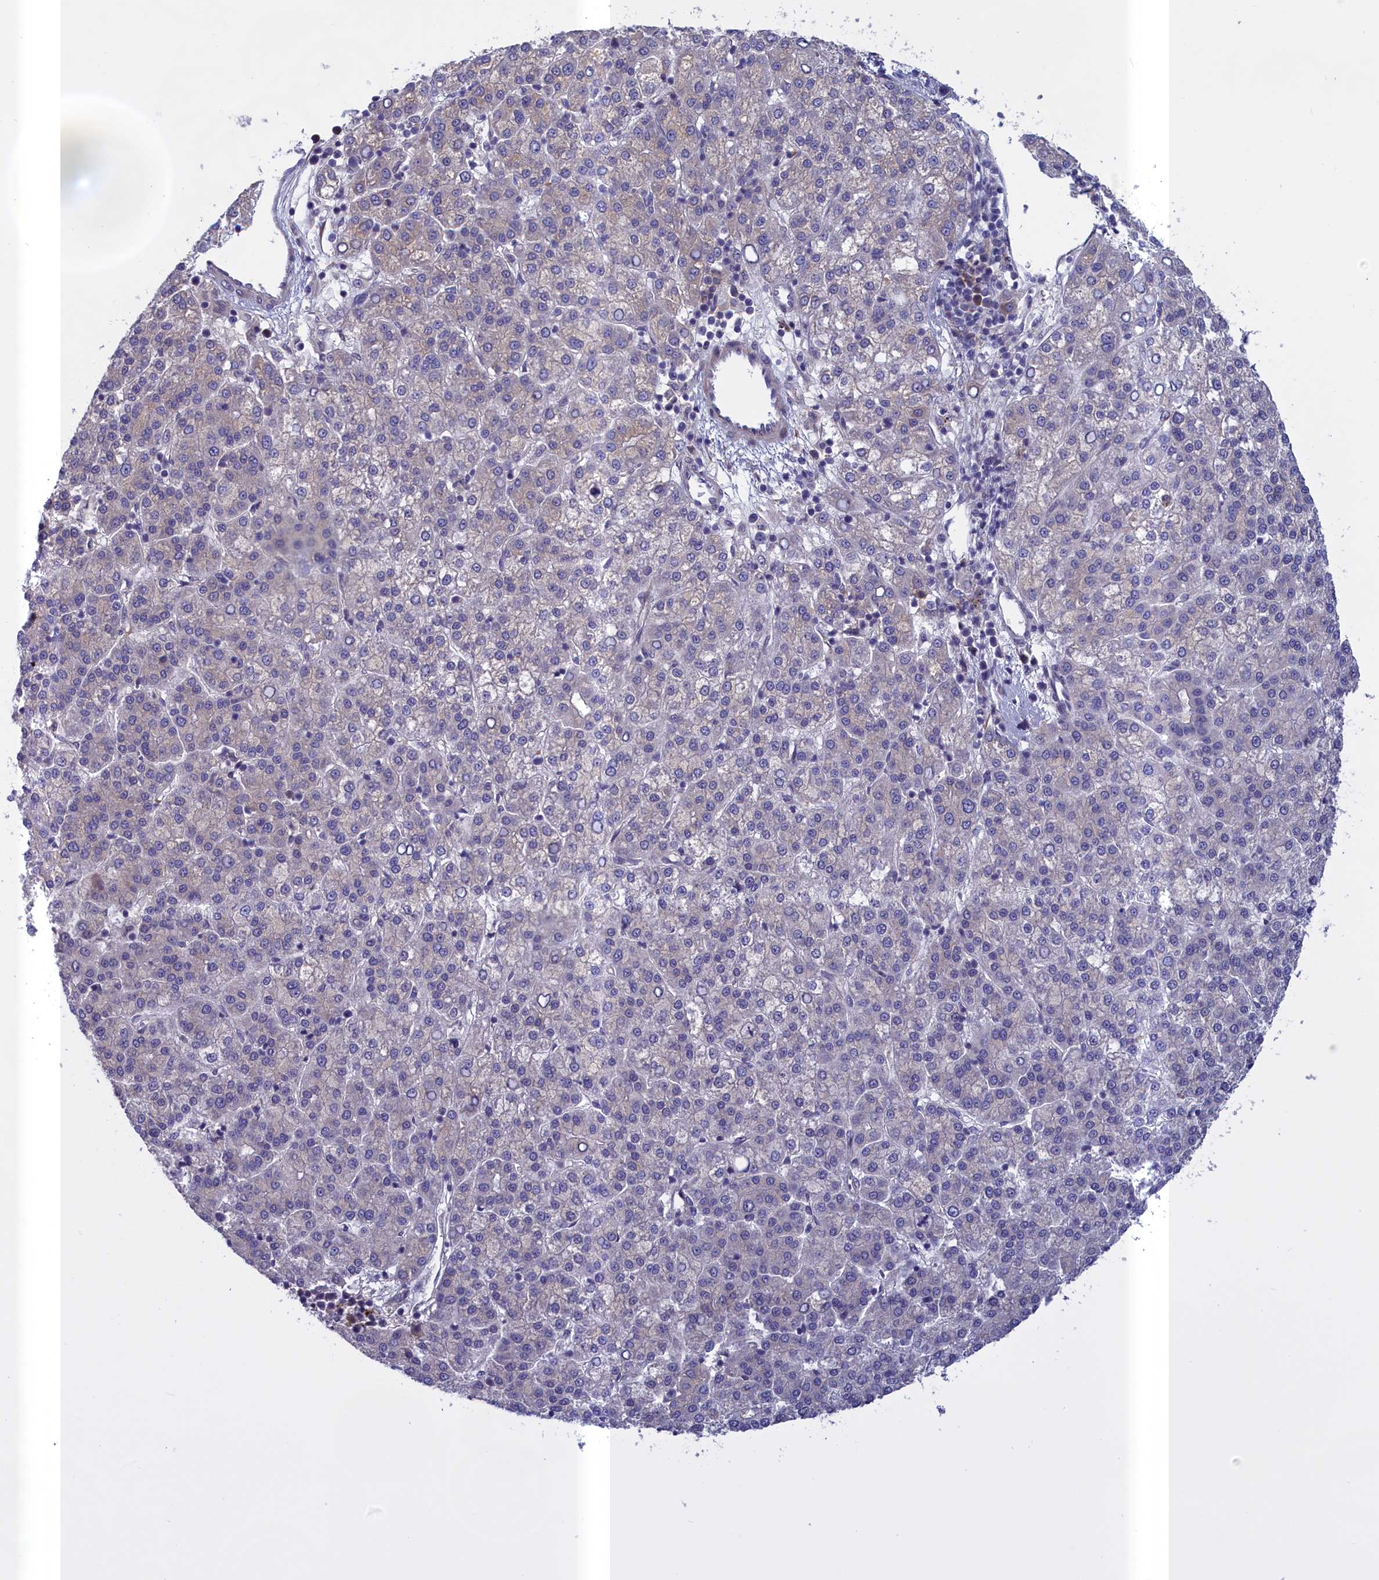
{"staining": {"intensity": "negative", "quantity": "none", "location": "none"}, "tissue": "liver cancer", "cell_type": "Tumor cells", "image_type": "cancer", "snomed": [{"axis": "morphology", "description": "Carcinoma, Hepatocellular, NOS"}, {"axis": "topography", "description": "Liver"}], "caption": "High magnification brightfield microscopy of liver cancer (hepatocellular carcinoma) stained with DAB (3,3'-diaminobenzidine) (brown) and counterstained with hematoxylin (blue): tumor cells show no significant positivity.", "gene": "IGFALS", "patient": {"sex": "female", "age": 58}}